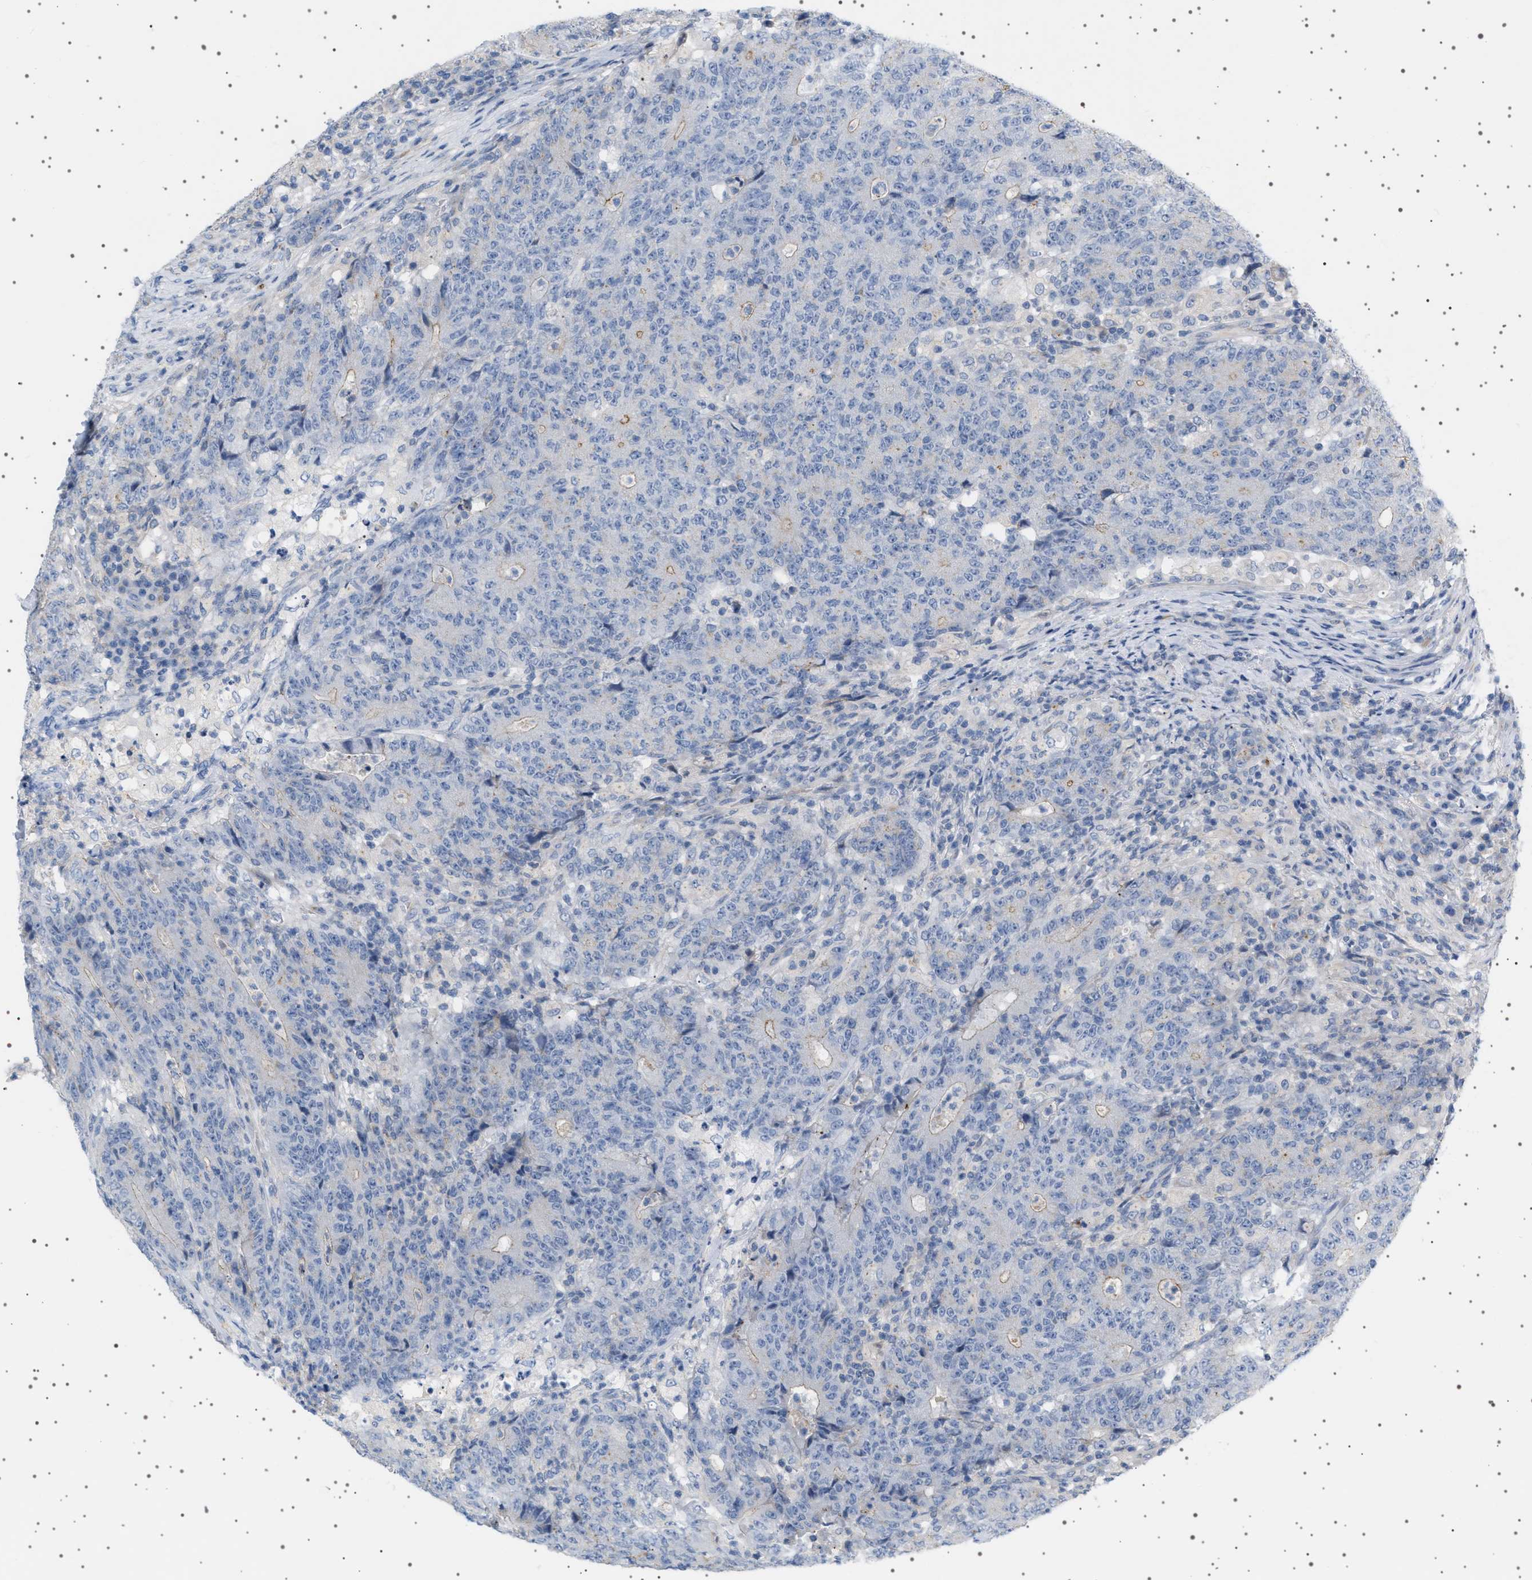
{"staining": {"intensity": "weak", "quantity": "<25%", "location": "cytoplasmic/membranous"}, "tissue": "colorectal cancer", "cell_type": "Tumor cells", "image_type": "cancer", "snomed": [{"axis": "morphology", "description": "Normal tissue, NOS"}, {"axis": "morphology", "description": "Adenocarcinoma, NOS"}, {"axis": "topography", "description": "Colon"}], "caption": "DAB immunohistochemical staining of colorectal adenocarcinoma demonstrates no significant staining in tumor cells.", "gene": "ADCY10", "patient": {"sex": "female", "age": 75}}